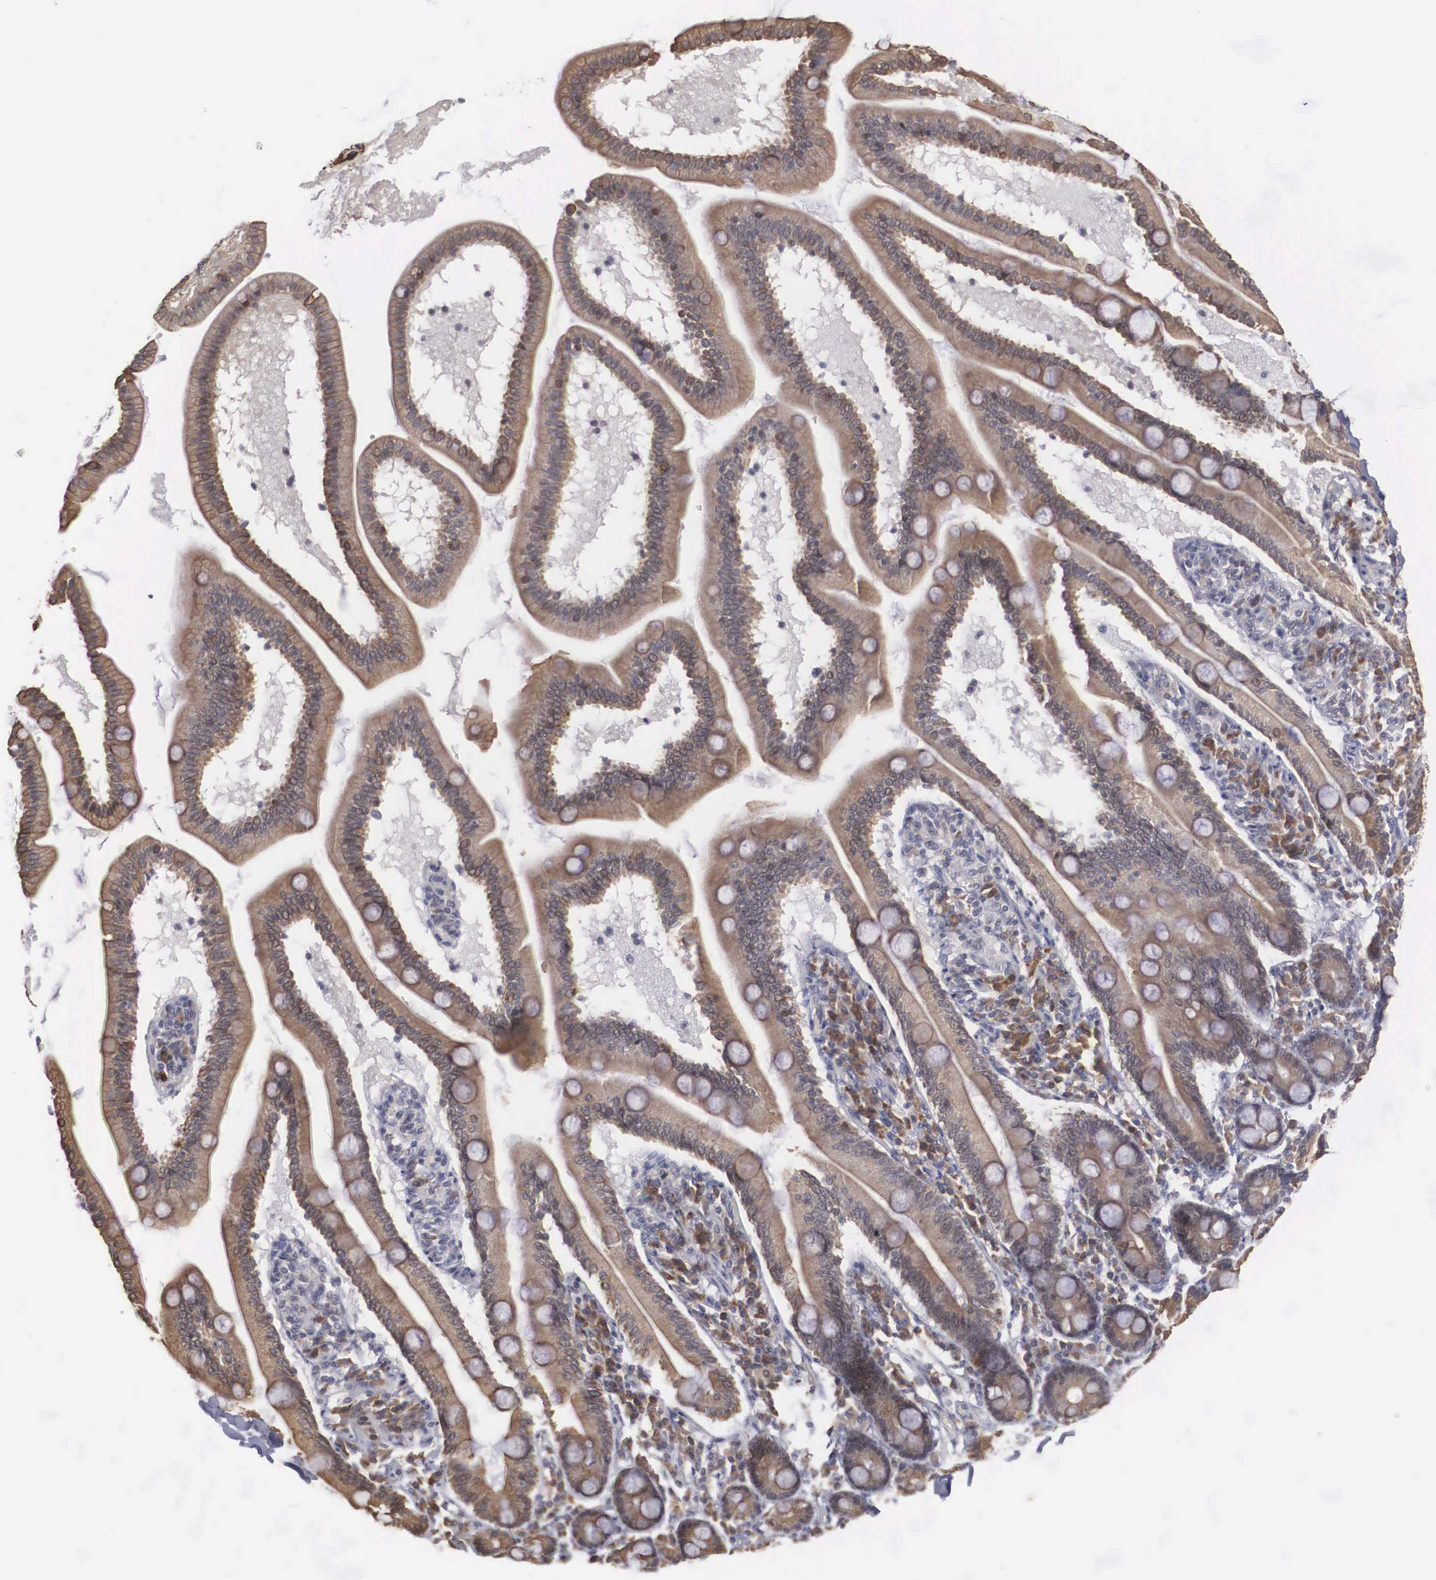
{"staining": {"intensity": "negative", "quantity": "none", "location": "none"}, "tissue": "adipose tissue", "cell_type": "Adipocytes", "image_type": "normal", "snomed": [{"axis": "morphology", "description": "Normal tissue, NOS"}, {"axis": "topography", "description": "Duodenum"}], "caption": "This is an immunohistochemistry (IHC) histopathology image of benign human adipose tissue. There is no expression in adipocytes.", "gene": "WDR89", "patient": {"sex": "male", "age": 63}}